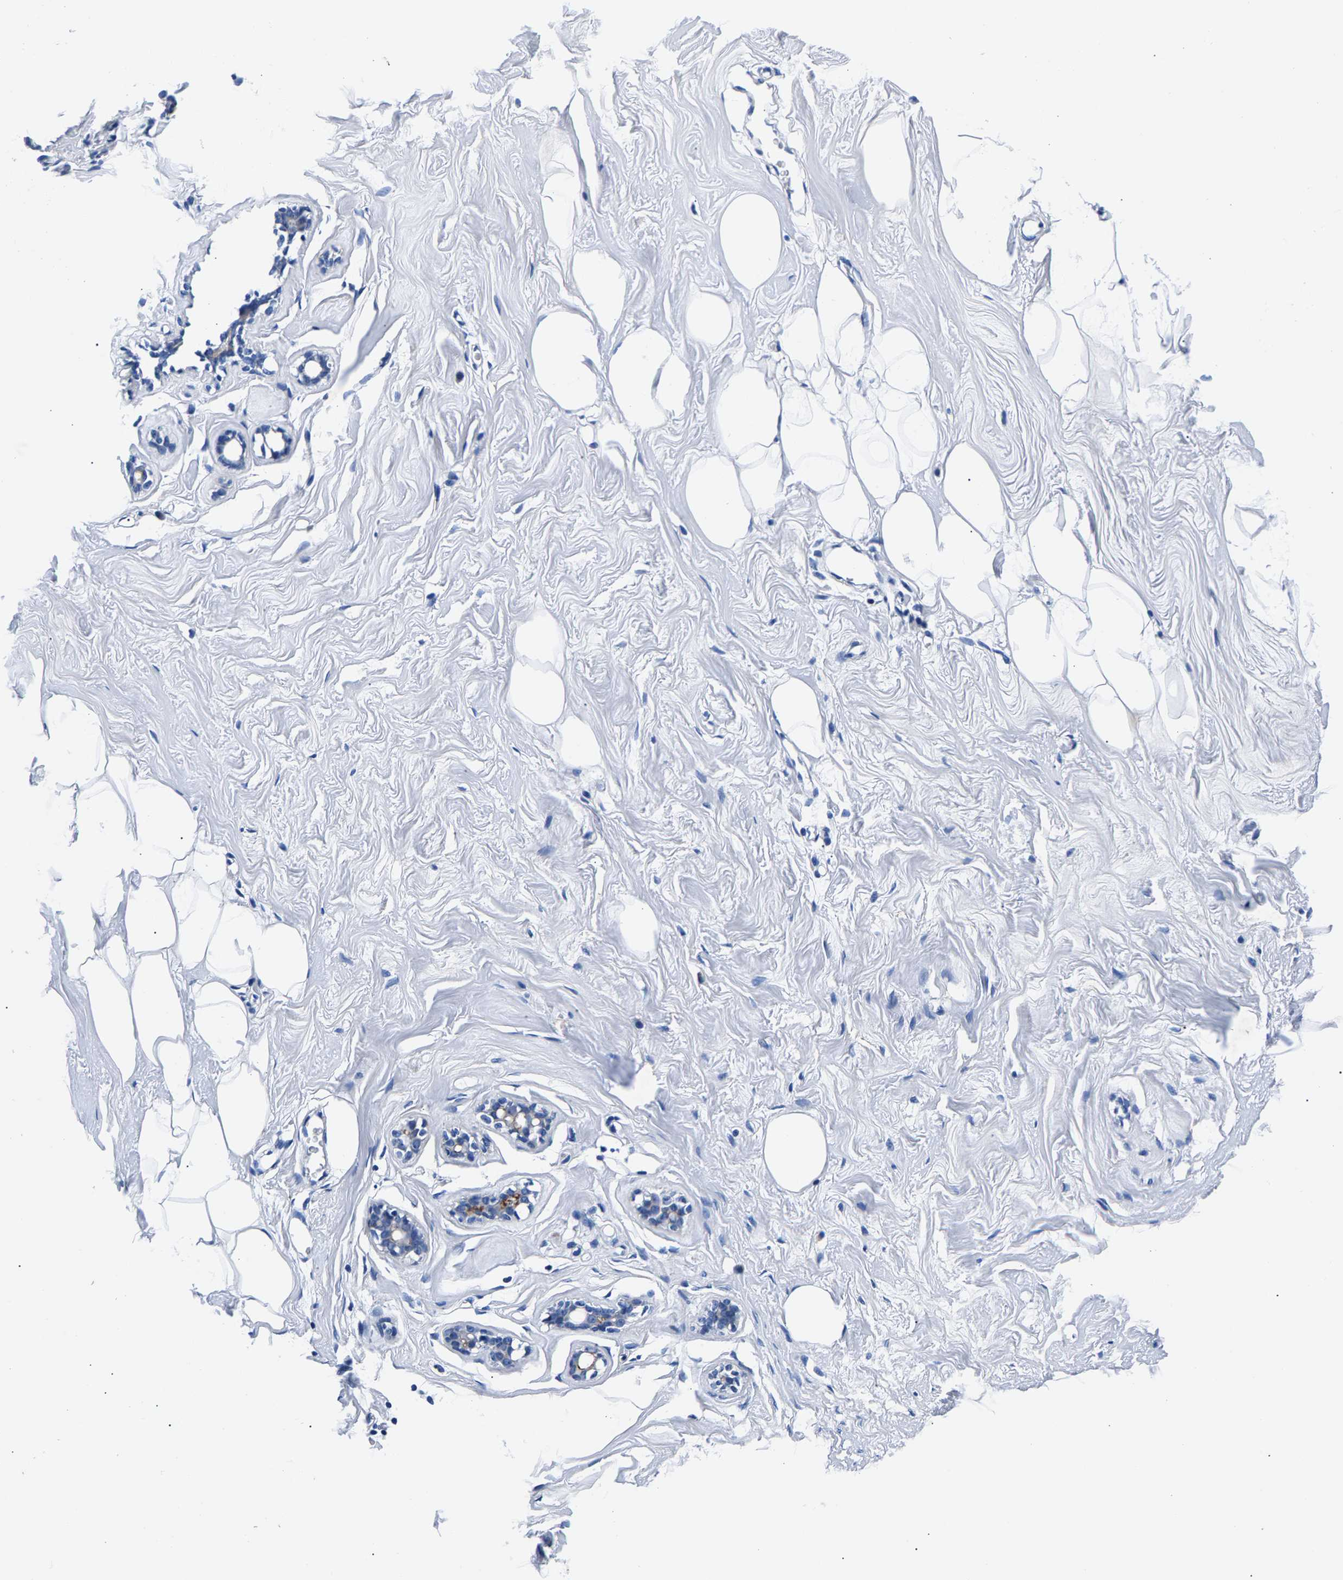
{"staining": {"intensity": "negative", "quantity": "none", "location": "none"}, "tissue": "adipose tissue", "cell_type": "Adipocytes", "image_type": "normal", "snomed": [{"axis": "morphology", "description": "Normal tissue, NOS"}, {"axis": "morphology", "description": "Fibrosis, NOS"}, {"axis": "topography", "description": "Breast"}, {"axis": "topography", "description": "Adipose tissue"}], "caption": "DAB immunohistochemical staining of unremarkable adipose tissue reveals no significant staining in adipocytes.", "gene": "PHF24", "patient": {"sex": "female", "age": 39}}